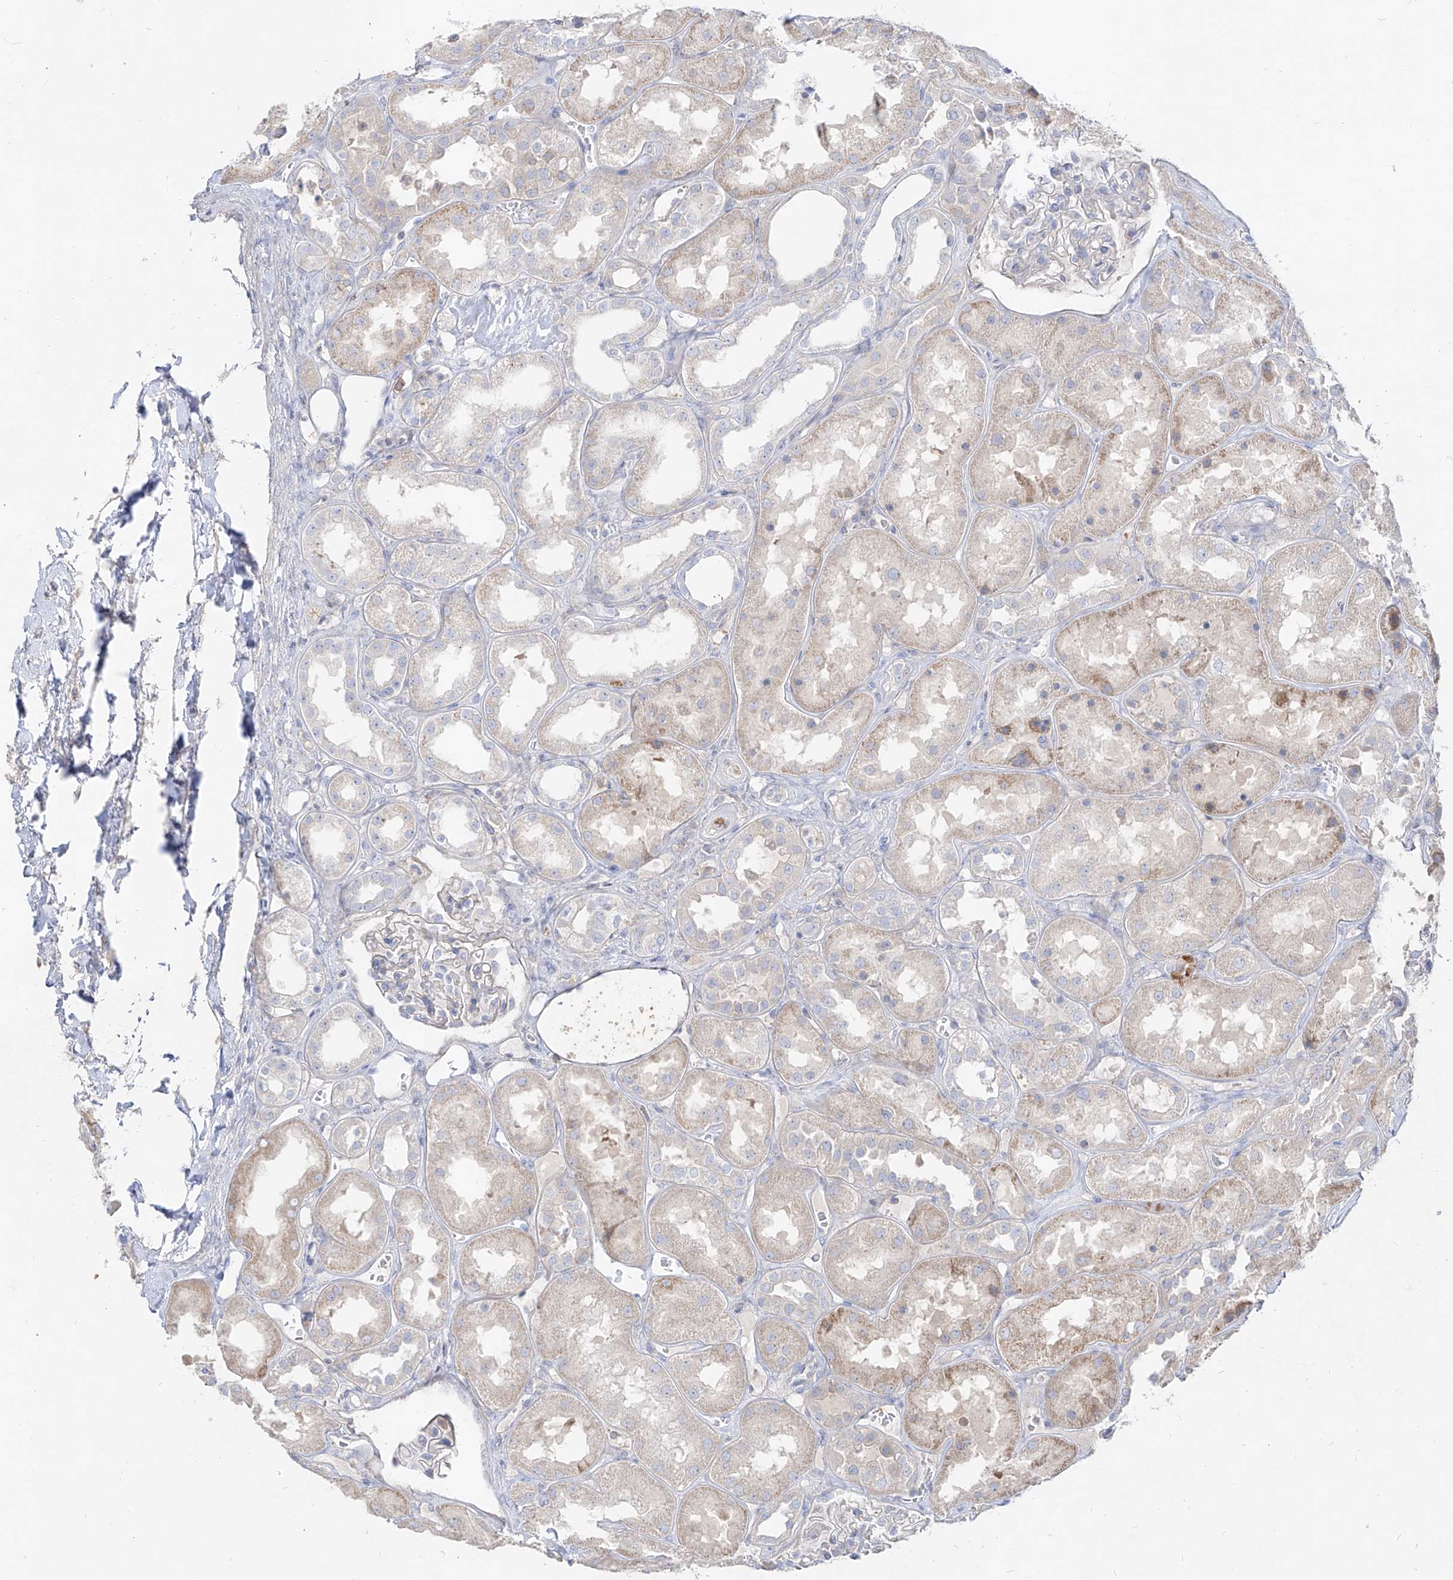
{"staining": {"intensity": "weak", "quantity": "<25%", "location": "cytoplasmic/membranous"}, "tissue": "kidney", "cell_type": "Cells in glomeruli", "image_type": "normal", "snomed": [{"axis": "morphology", "description": "Normal tissue, NOS"}, {"axis": "topography", "description": "Kidney"}], "caption": "High power microscopy photomicrograph of an IHC histopathology image of unremarkable kidney, revealing no significant positivity in cells in glomeruli. (Brightfield microscopy of DAB (3,3'-diaminobenzidine) IHC at high magnification).", "gene": "RBFOX3", "patient": {"sex": "male", "age": 70}}